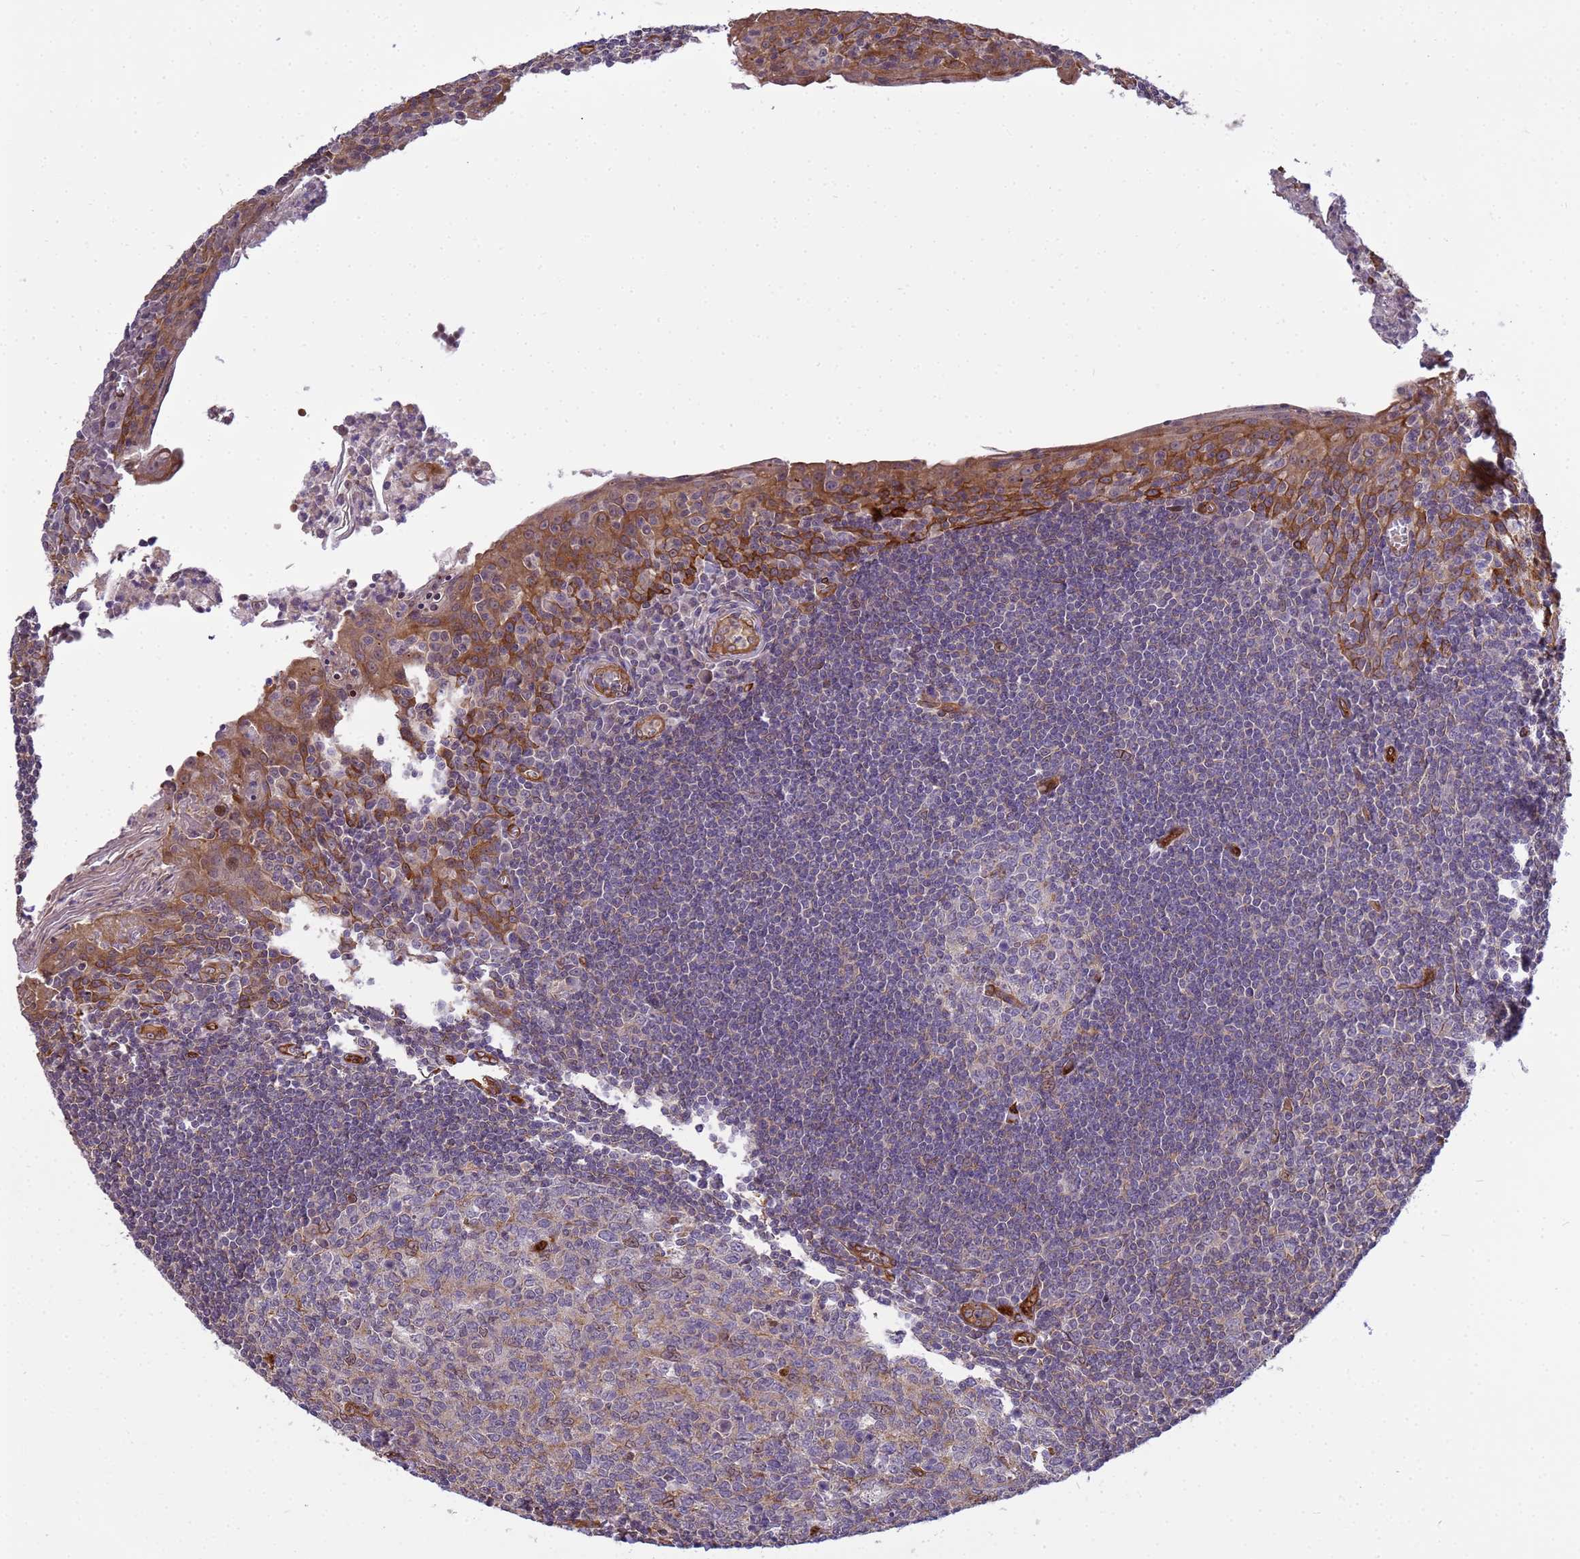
{"staining": {"intensity": "moderate", "quantity": "<25%", "location": "cytoplasmic/membranous"}, "tissue": "tonsil", "cell_type": "Germinal center cells", "image_type": "normal", "snomed": [{"axis": "morphology", "description": "Normal tissue, NOS"}, {"axis": "topography", "description": "Tonsil"}], "caption": "Moderate cytoplasmic/membranous staining for a protein is identified in about <25% of germinal center cells of normal tonsil using immunohistochemistry.", "gene": "ITGB4", "patient": {"sex": "male", "age": 27}}